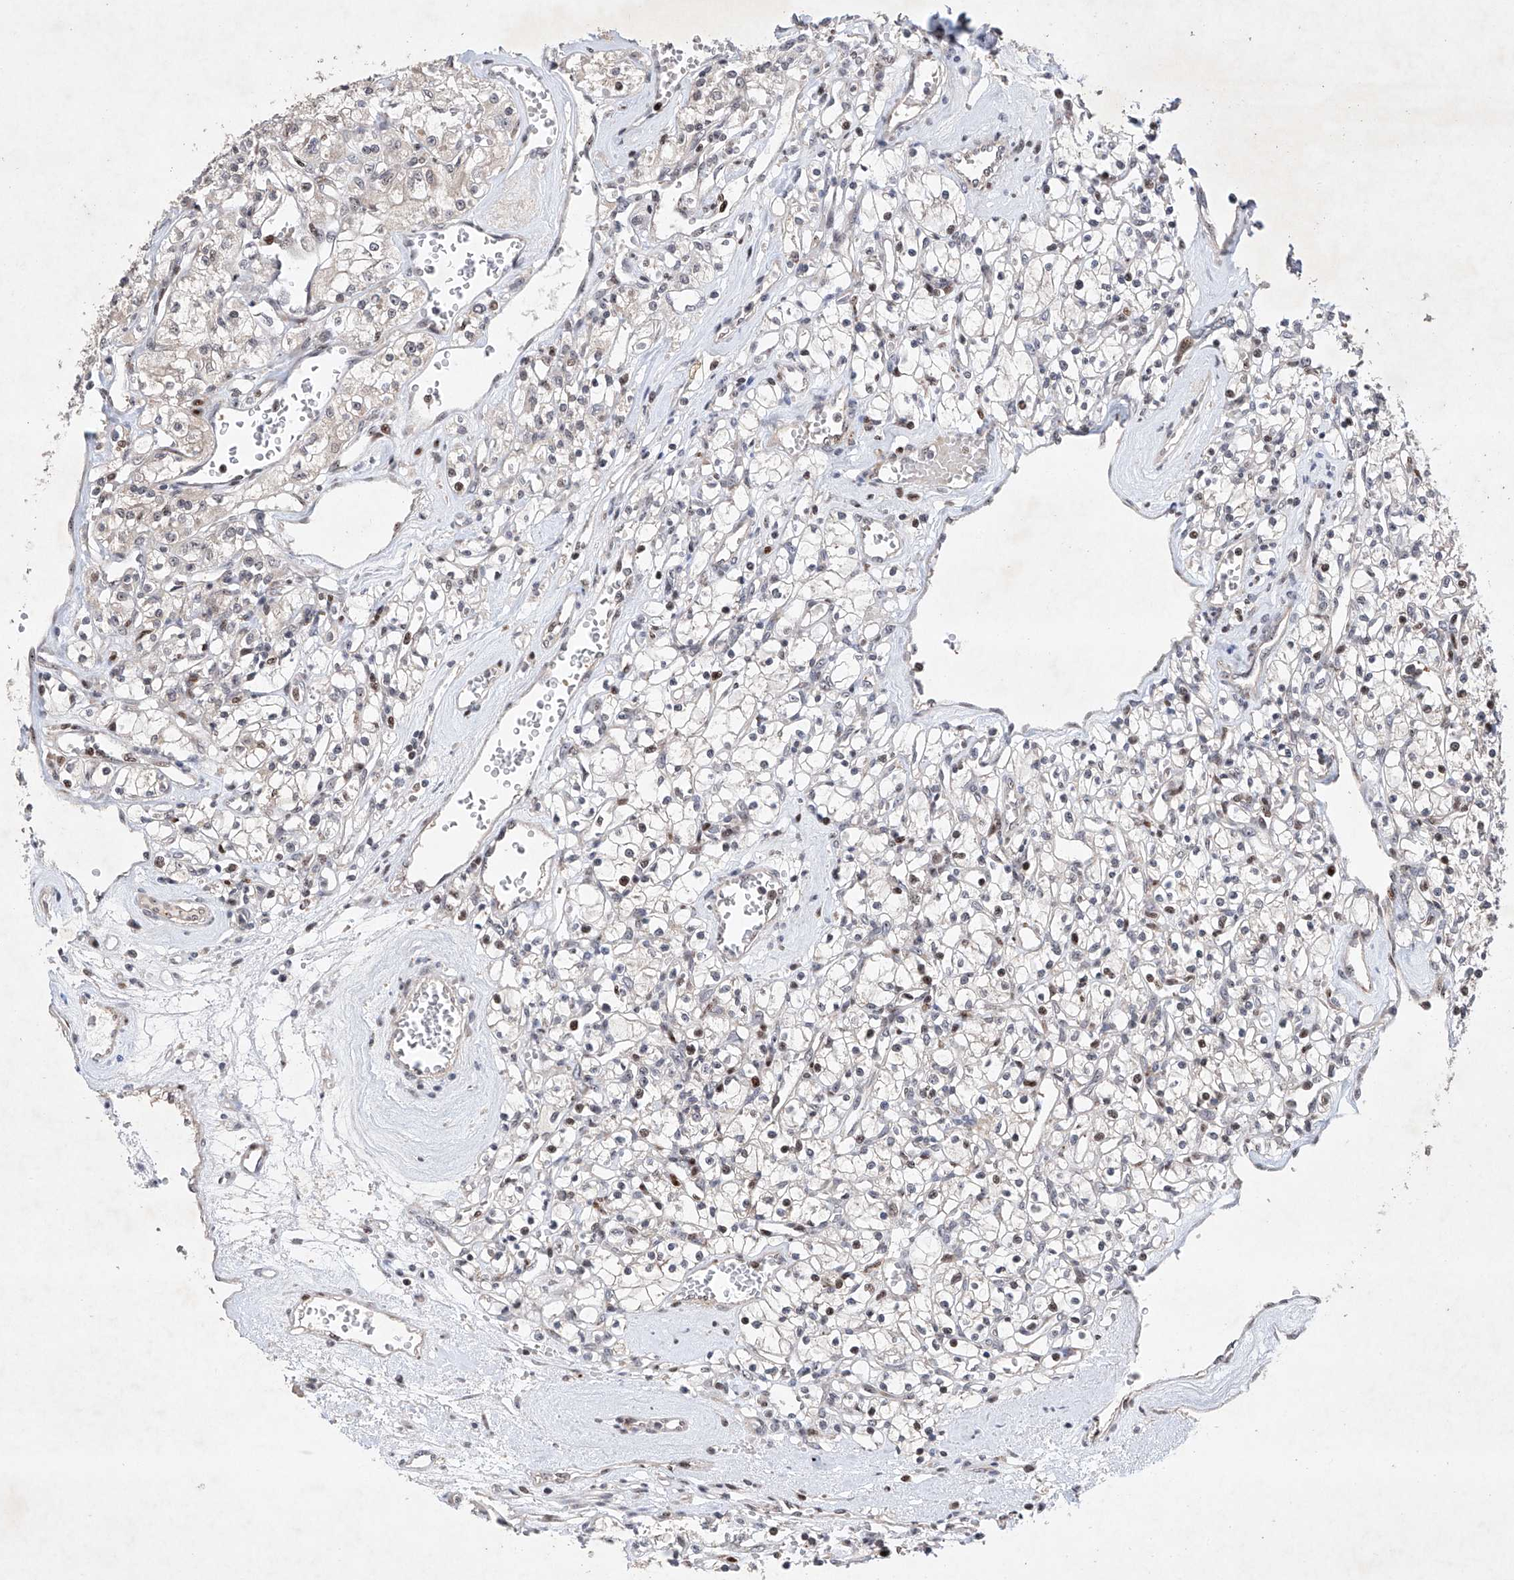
{"staining": {"intensity": "negative", "quantity": "none", "location": "none"}, "tissue": "renal cancer", "cell_type": "Tumor cells", "image_type": "cancer", "snomed": [{"axis": "morphology", "description": "Adenocarcinoma, NOS"}, {"axis": "topography", "description": "Kidney"}], "caption": "This is a micrograph of immunohistochemistry staining of renal cancer, which shows no expression in tumor cells.", "gene": "AFG1L", "patient": {"sex": "female", "age": 59}}